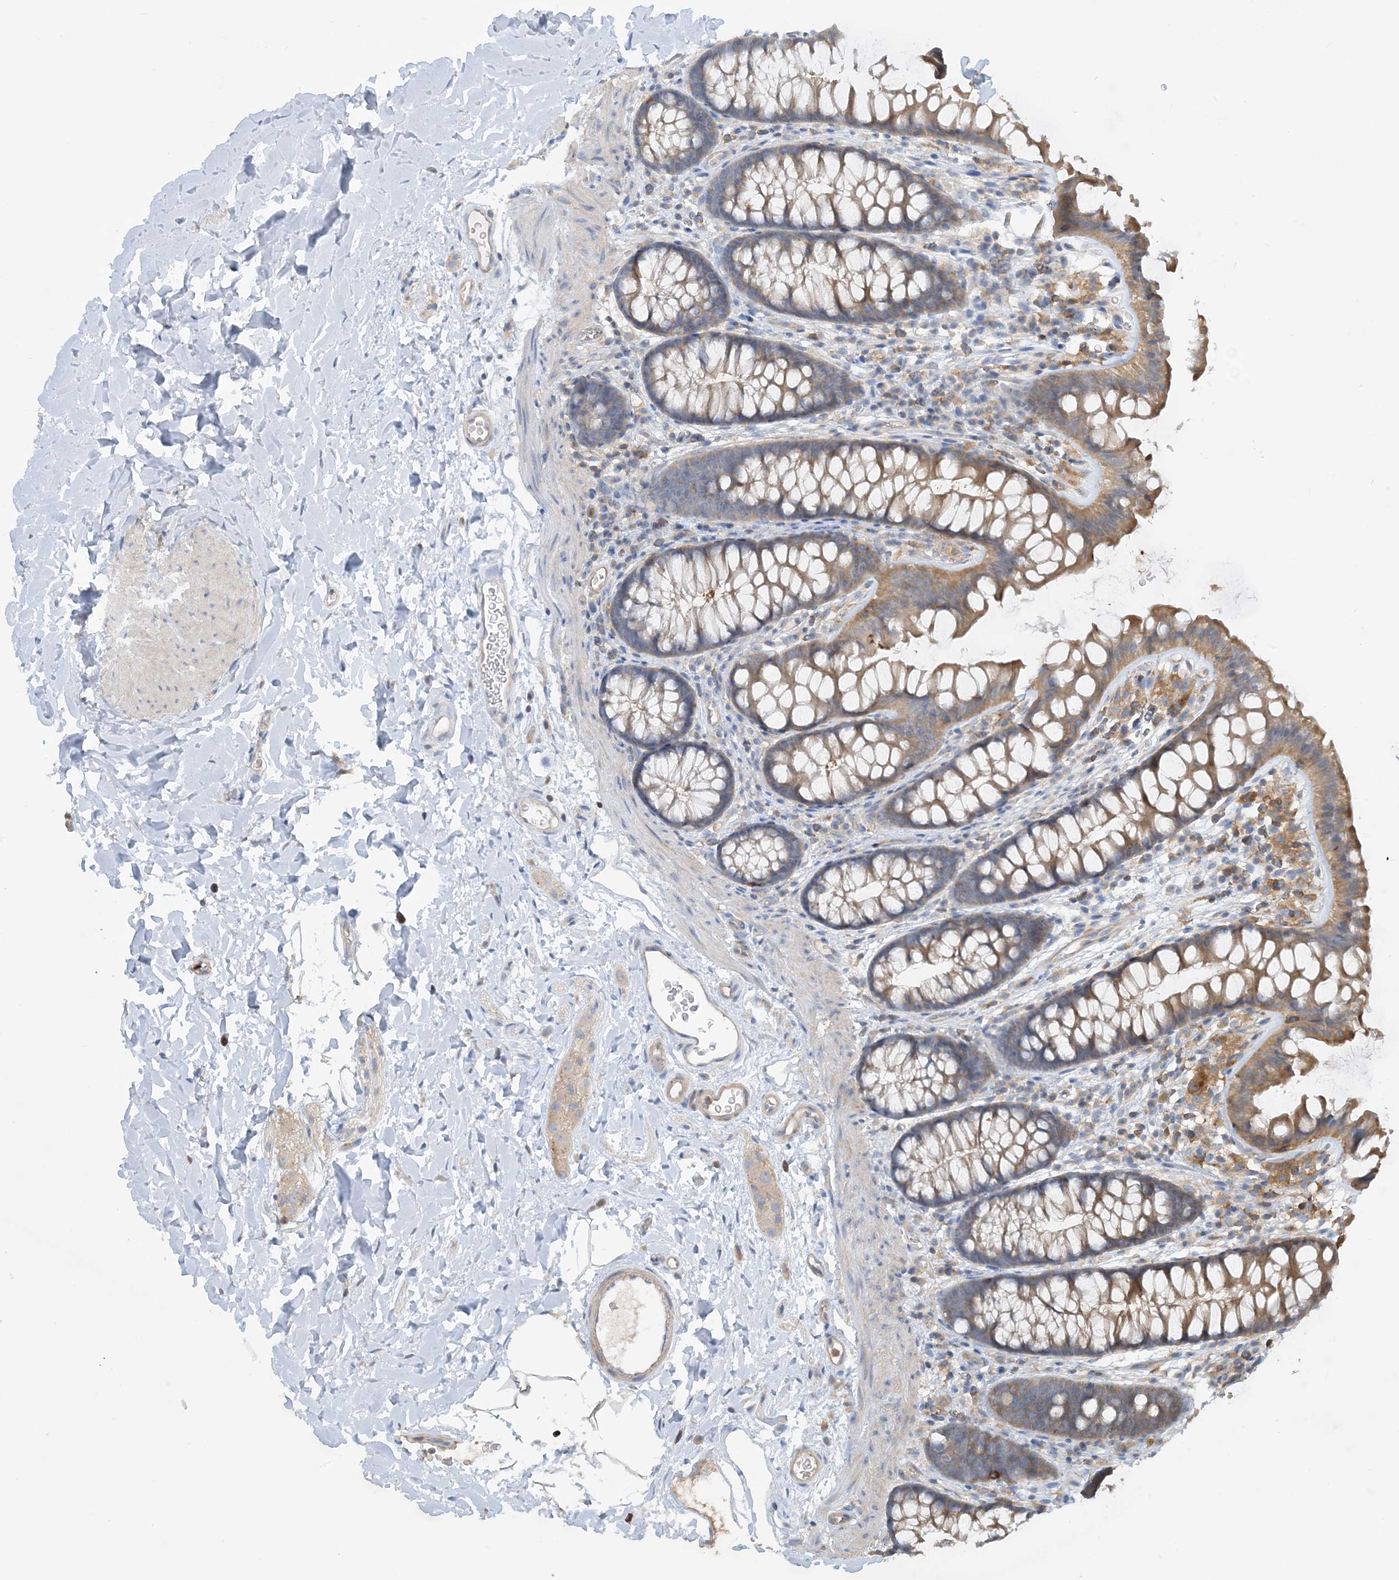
{"staining": {"intensity": "moderate", "quantity": "25%-75%", "location": "cytoplasmic/membranous"}, "tissue": "colon", "cell_type": "Endothelial cells", "image_type": "normal", "snomed": [{"axis": "morphology", "description": "Normal tissue, NOS"}, {"axis": "topography", "description": "Colon"}], "caption": "The histopathology image reveals immunohistochemical staining of normal colon. There is moderate cytoplasmic/membranous expression is appreciated in approximately 25%-75% of endothelial cells. The protein of interest is stained brown, and the nuclei are stained in blue (DAB IHC with brightfield microscopy, high magnification).", "gene": "SFMBT2", "patient": {"sex": "female", "age": 62}}